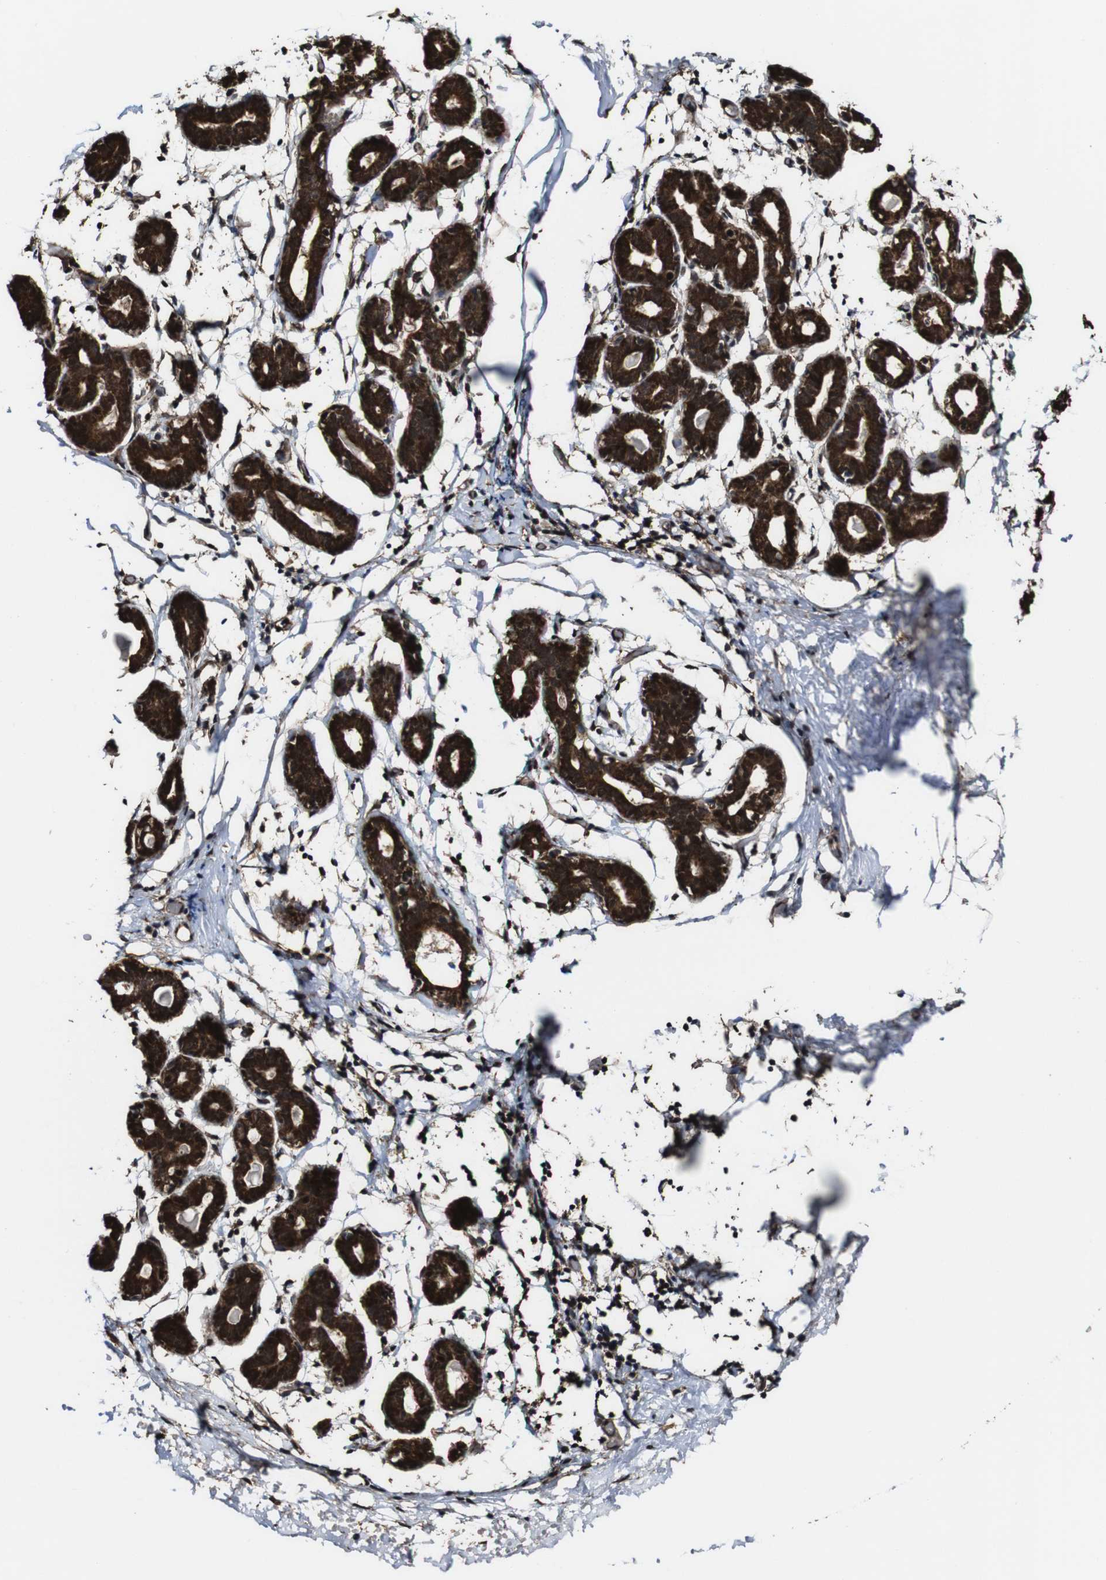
{"staining": {"intensity": "strong", "quantity": ">75%", "location": "cytoplasmic/membranous"}, "tissue": "breast", "cell_type": "Adipocytes", "image_type": "normal", "snomed": [{"axis": "morphology", "description": "Normal tissue, NOS"}, {"axis": "topography", "description": "Breast"}], "caption": "Approximately >75% of adipocytes in unremarkable breast demonstrate strong cytoplasmic/membranous protein positivity as visualized by brown immunohistochemical staining.", "gene": "BTN3A3", "patient": {"sex": "female", "age": 27}}